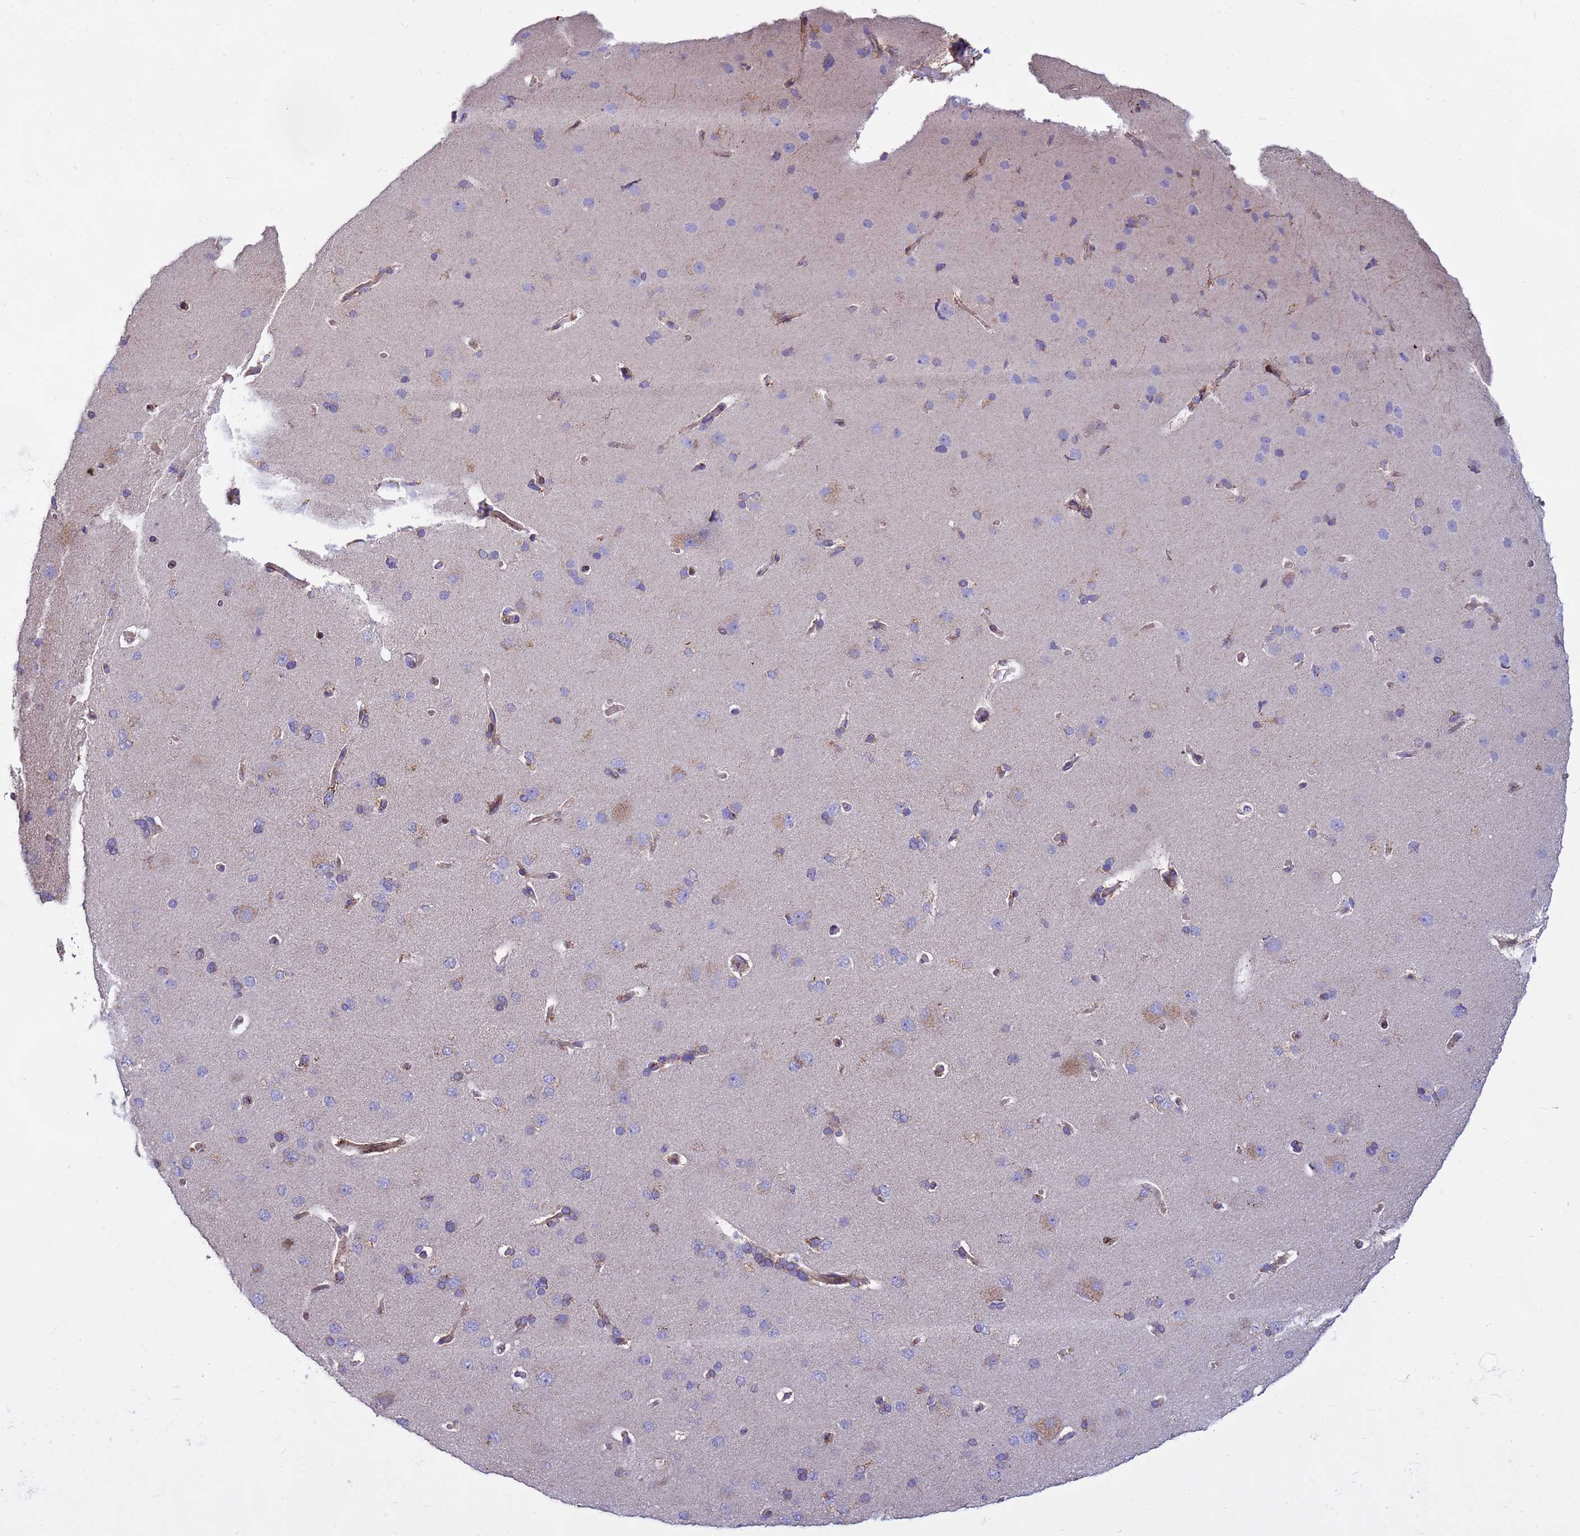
{"staining": {"intensity": "weak", "quantity": "25%-75%", "location": "cytoplasmic/membranous"}, "tissue": "cerebral cortex", "cell_type": "Endothelial cells", "image_type": "normal", "snomed": [{"axis": "morphology", "description": "Normal tissue, NOS"}, {"axis": "topography", "description": "Cerebral cortex"}], "caption": "About 25%-75% of endothelial cells in normal cerebral cortex demonstrate weak cytoplasmic/membranous protein expression as visualized by brown immunohistochemical staining.", "gene": "TUBGCP3", "patient": {"sex": "male", "age": 62}}